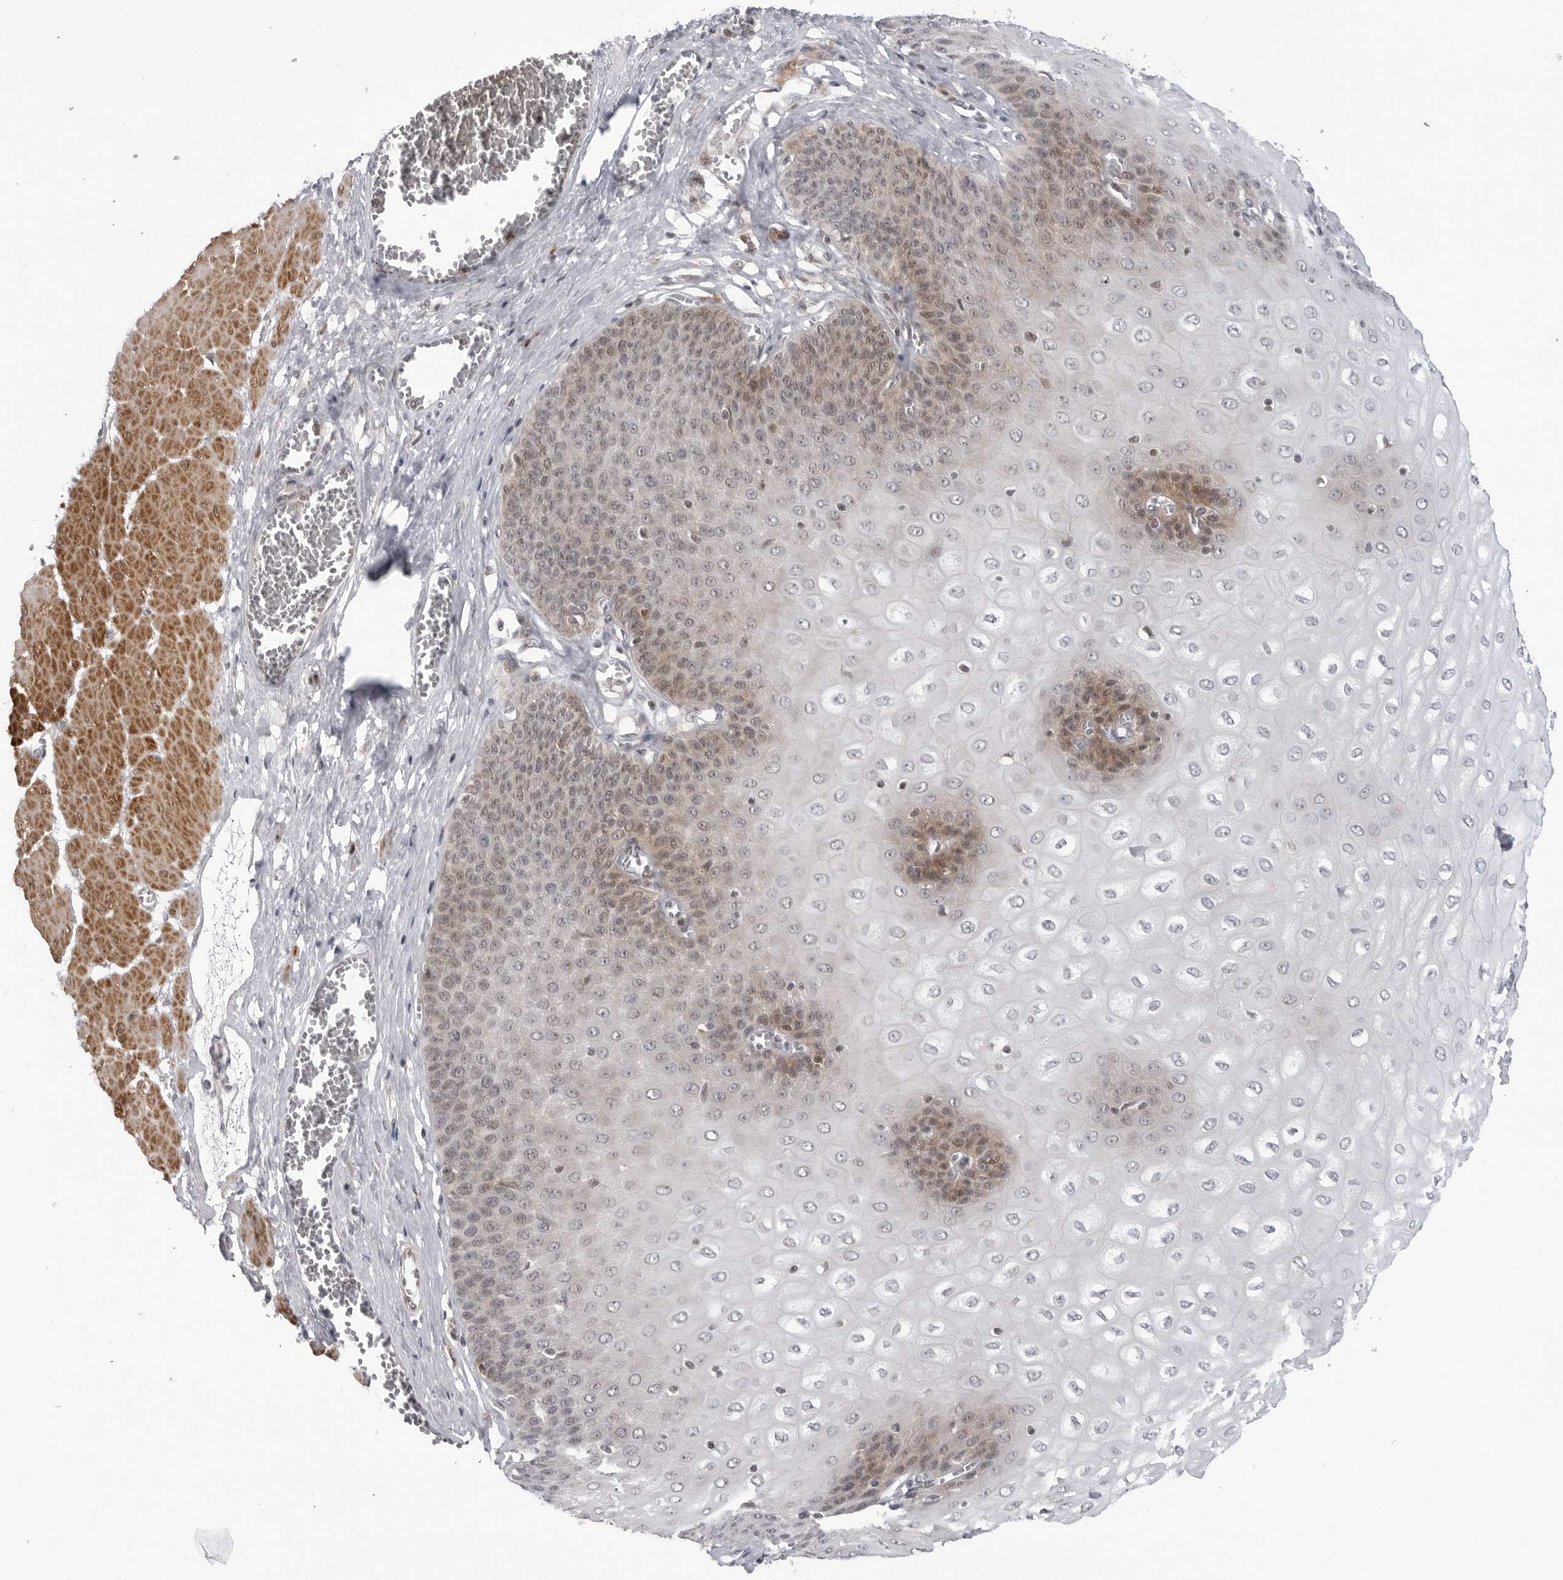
{"staining": {"intensity": "moderate", "quantity": "25%-75%", "location": "cytoplasmic/membranous,nuclear"}, "tissue": "esophagus", "cell_type": "Squamous epithelial cells", "image_type": "normal", "snomed": [{"axis": "morphology", "description": "Normal tissue, NOS"}, {"axis": "topography", "description": "Esophagus"}], "caption": "Squamous epithelial cells exhibit medium levels of moderate cytoplasmic/membranous,nuclear expression in about 25%-75% of cells in normal esophagus. (brown staining indicates protein expression, while blue staining denotes nuclei).", "gene": "ADAMTS5", "patient": {"sex": "male", "age": 60}}